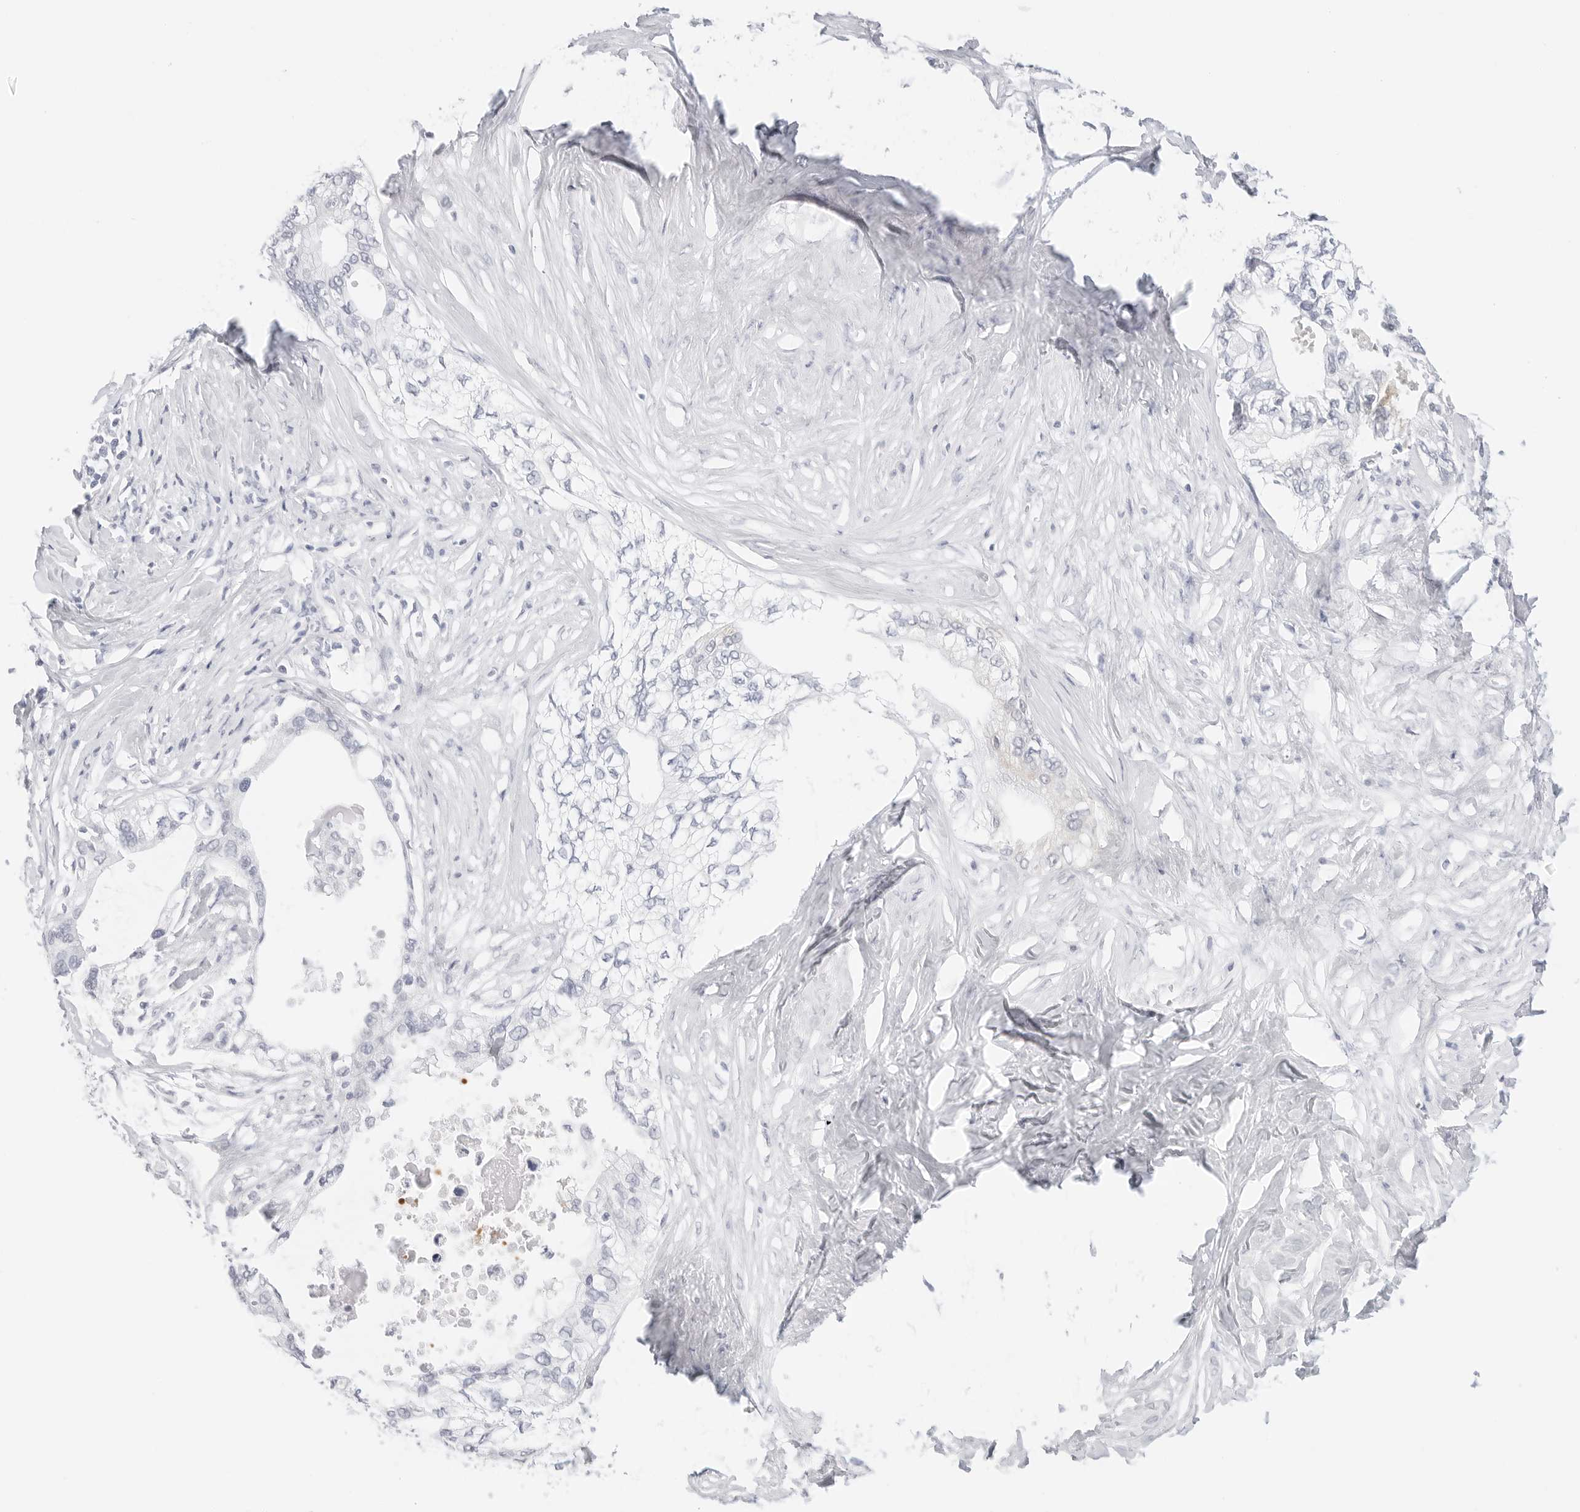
{"staining": {"intensity": "negative", "quantity": "none", "location": "none"}, "tissue": "pancreatic cancer", "cell_type": "Tumor cells", "image_type": "cancer", "snomed": [{"axis": "morphology", "description": "Normal tissue, NOS"}, {"axis": "morphology", "description": "Adenocarcinoma, NOS"}, {"axis": "topography", "description": "Pancreas"}, {"axis": "topography", "description": "Peripheral nerve tissue"}], "caption": "This is an IHC histopathology image of pancreatic cancer. There is no positivity in tumor cells.", "gene": "HMGCS2", "patient": {"sex": "male", "age": 59}}